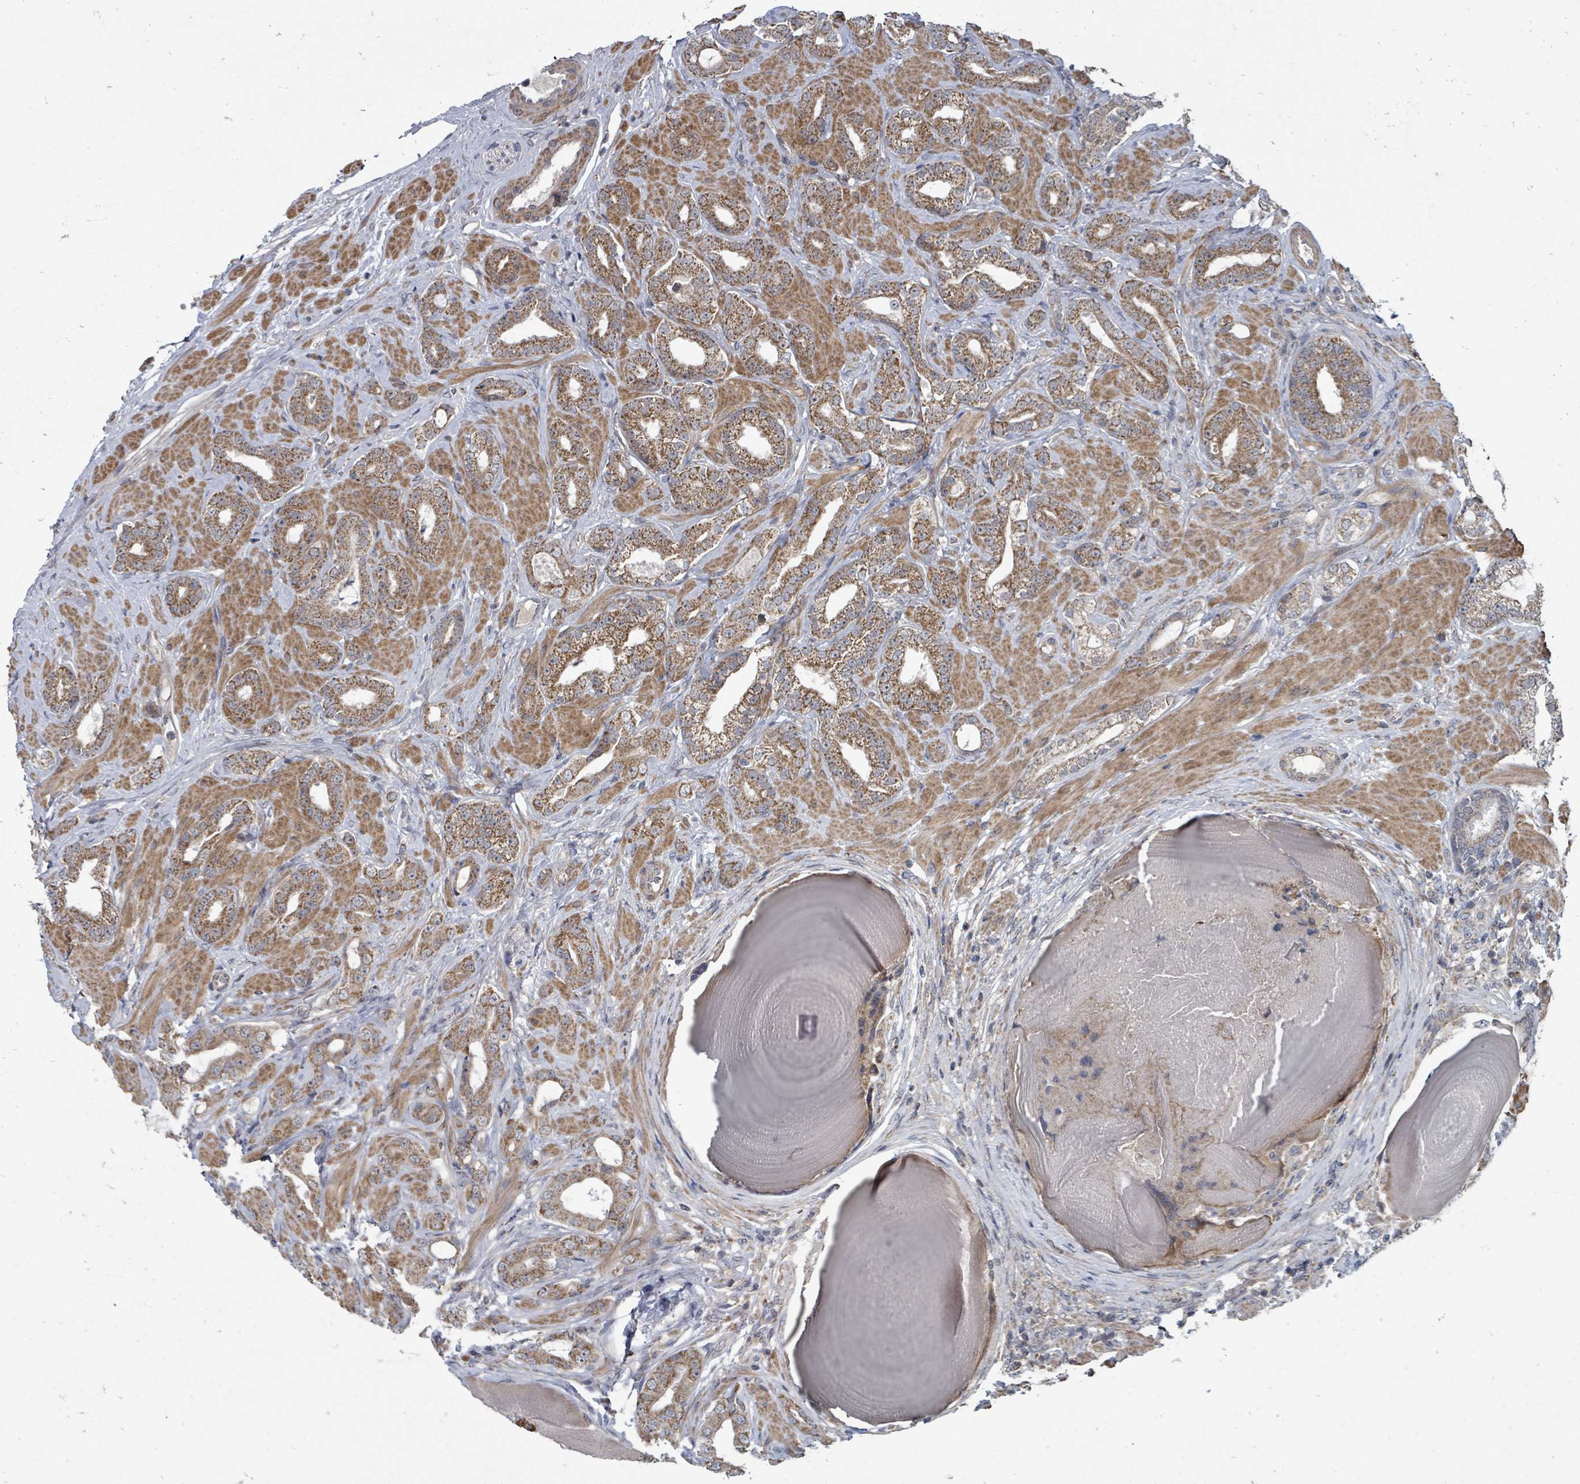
{"staining": {"intensity": "moderate", "quantity": ">75%", "location": "cytoplasmic/membranous"}, "tissue": "prostate cancer", "cell_type": "Tumor cells", "image_type": "cancer", "snomed": [{"axis": "morphology", "description": "Adenocarcinoma, Low grade"}, {"axis": "topography", "description": "Prostate"}], "caption": "Prostate low-grade adenocarcinoma stained for a protein displays moderate cytoplasmic/membranous positivity in tumor cells. The protein is stained brown, and the nuclei are stained in blue (DAB (3,3'-diaminobenzidine) IHC with brightfield microscopy, high magnification).", "gene": "MAGOHB", "patient": {"sex": "male", "age": 57}}